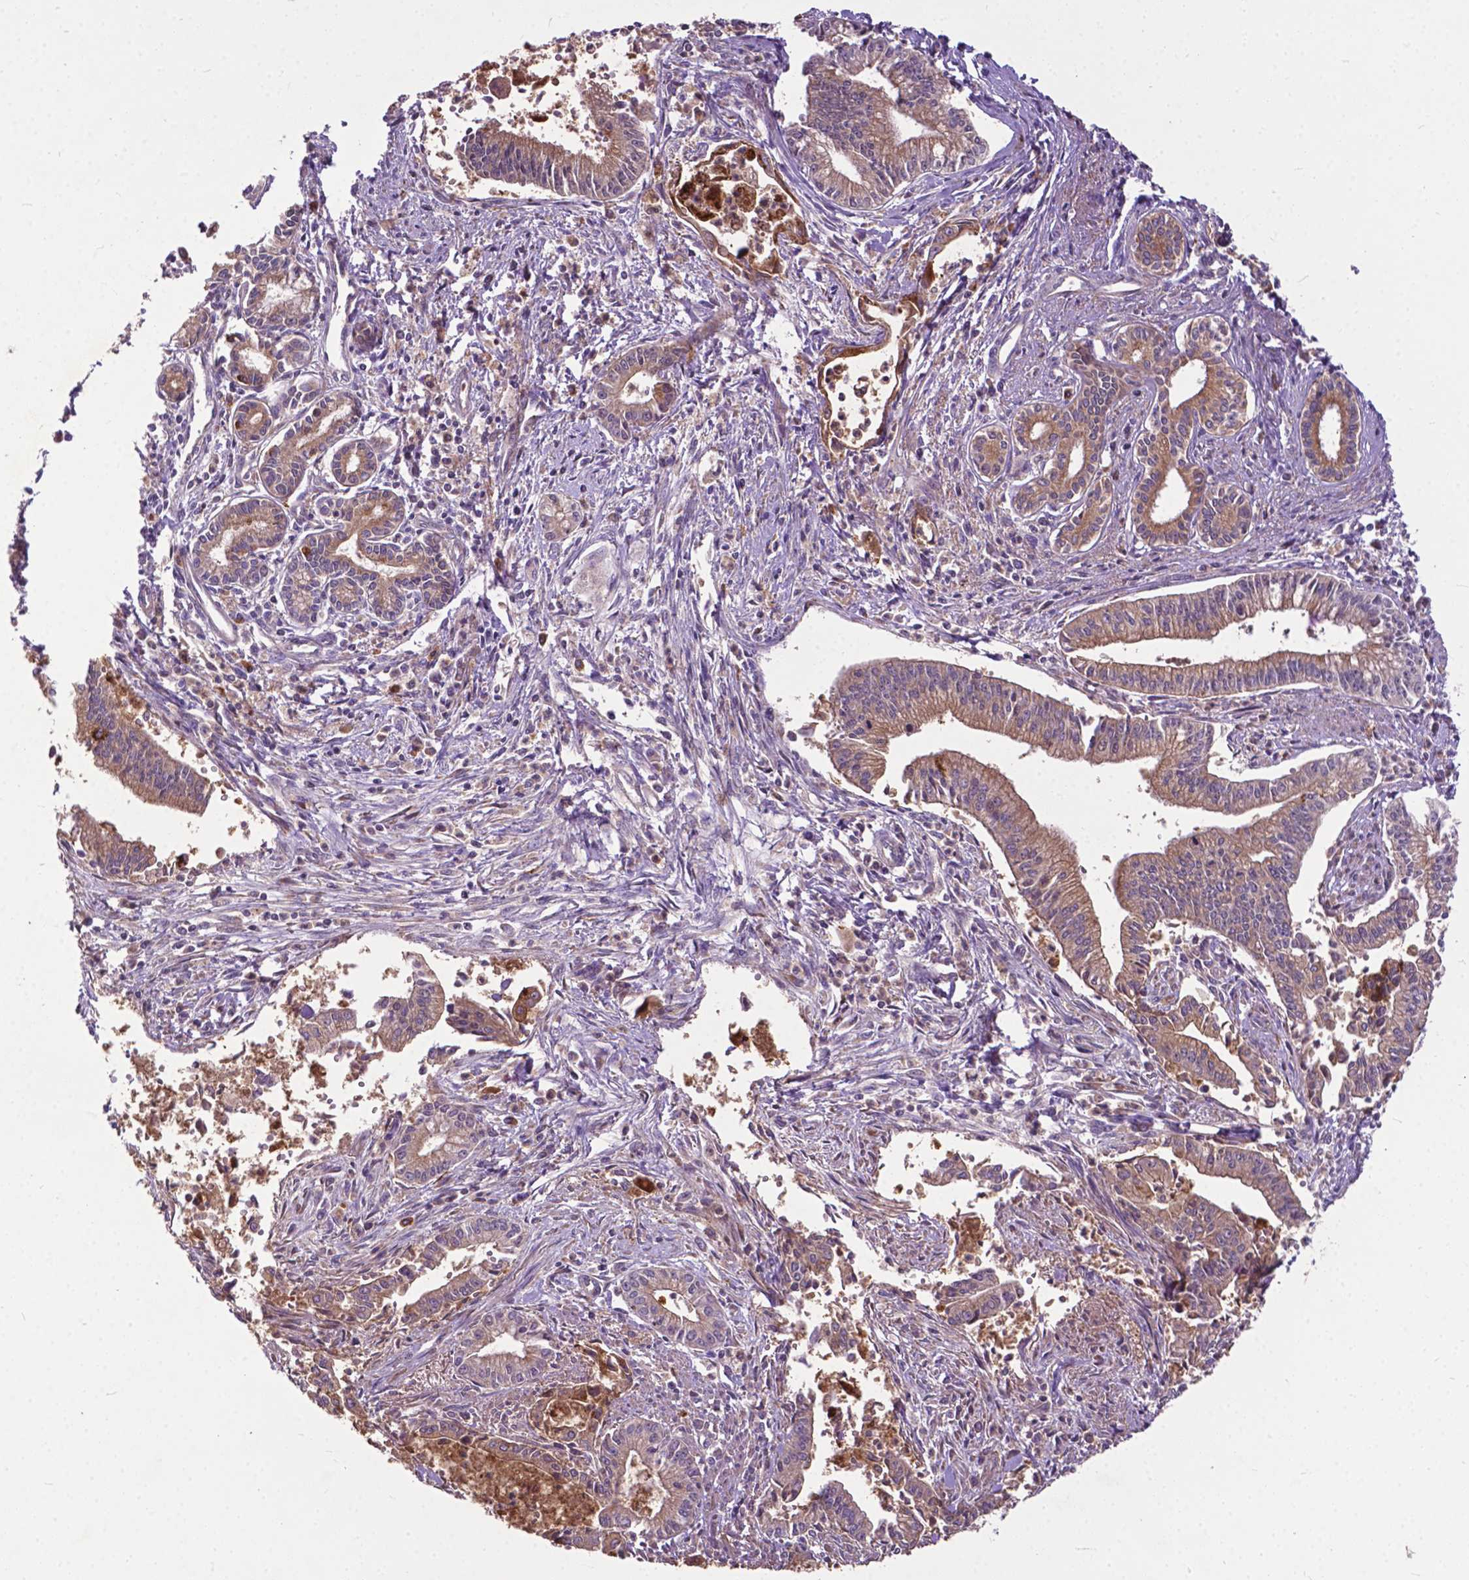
{"staining": {"intensity": "moderate", "quantity": ">75%", "location": "cytoplasmic/membranous"}, "tissue": "pancreatic cancer", "cell_type": "Tumor cells", "image_type": "cancer", "snomed": [{"axis": "morphology", "description": "Adenocarcinoma, NOS"}, {"axis": "topography", "description": "Pancreas"}], "caption": "The photomicrograph displays a brown stain indicating the presence of a protein in the cytoplasmic/membranous of tumor cells in pancreatic cancer.", "gene": "PARP3", "patient": {"sex": "female", "age": 65}}